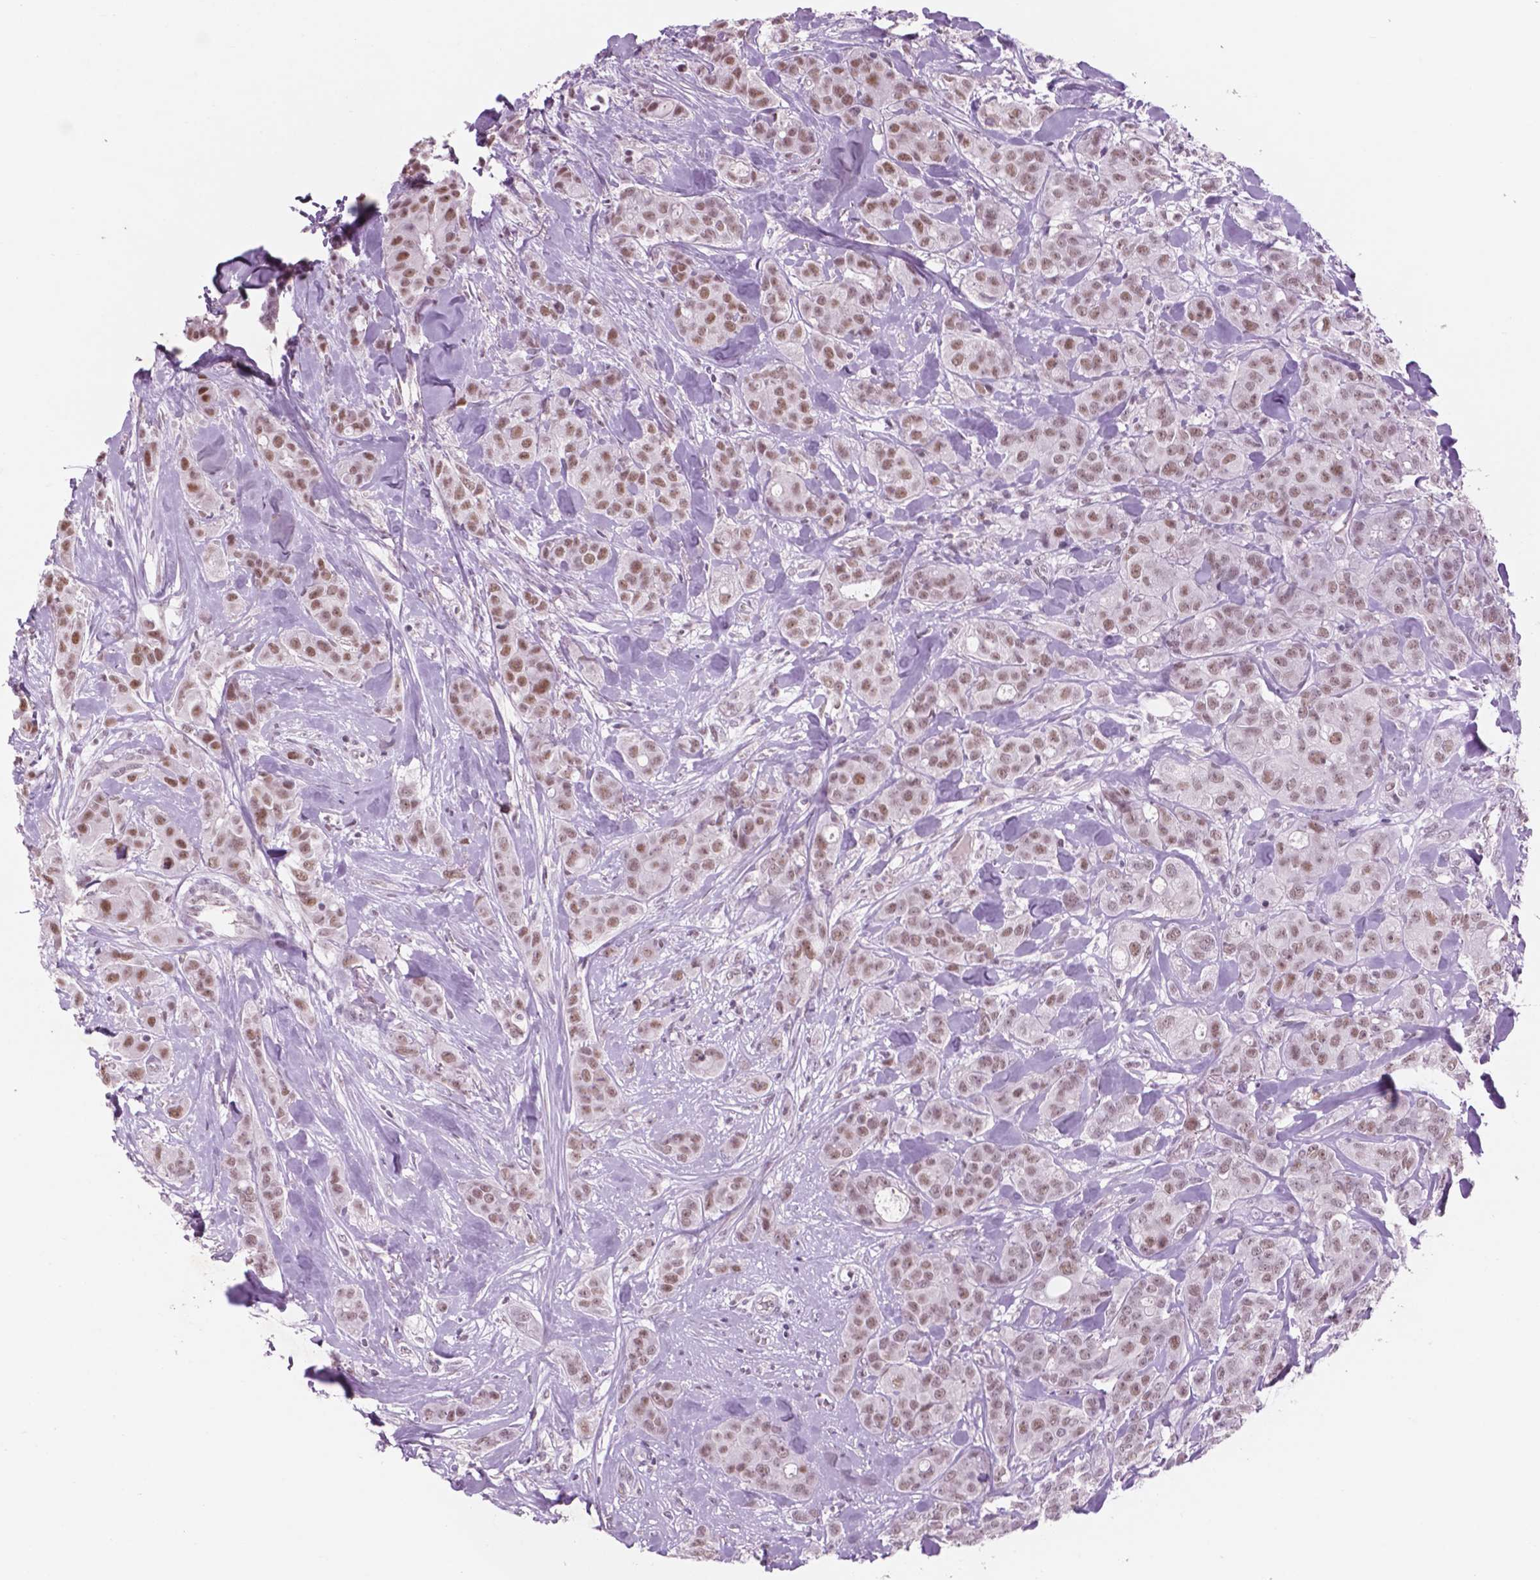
{"staining": {"intensity": "moderate", "quantity": ">75%", "location": "nuclear"}, "tissue": "breast cancer", "cell_type": "Tumor cells", "image_type": "cancer", "snomed": [{"axis": "morphology", "description": "Duct carcinoma"}, {"axis": "topography", "description": "Breast"}], "caption": "Brown immunohistochemical staining in human invasive ductal carcinoma (breast) demonstrates moderate nuclear staining in about >75% of tumor cells.", "gene": "CTR9", "patient": {"sex": "female", "age": 43}}